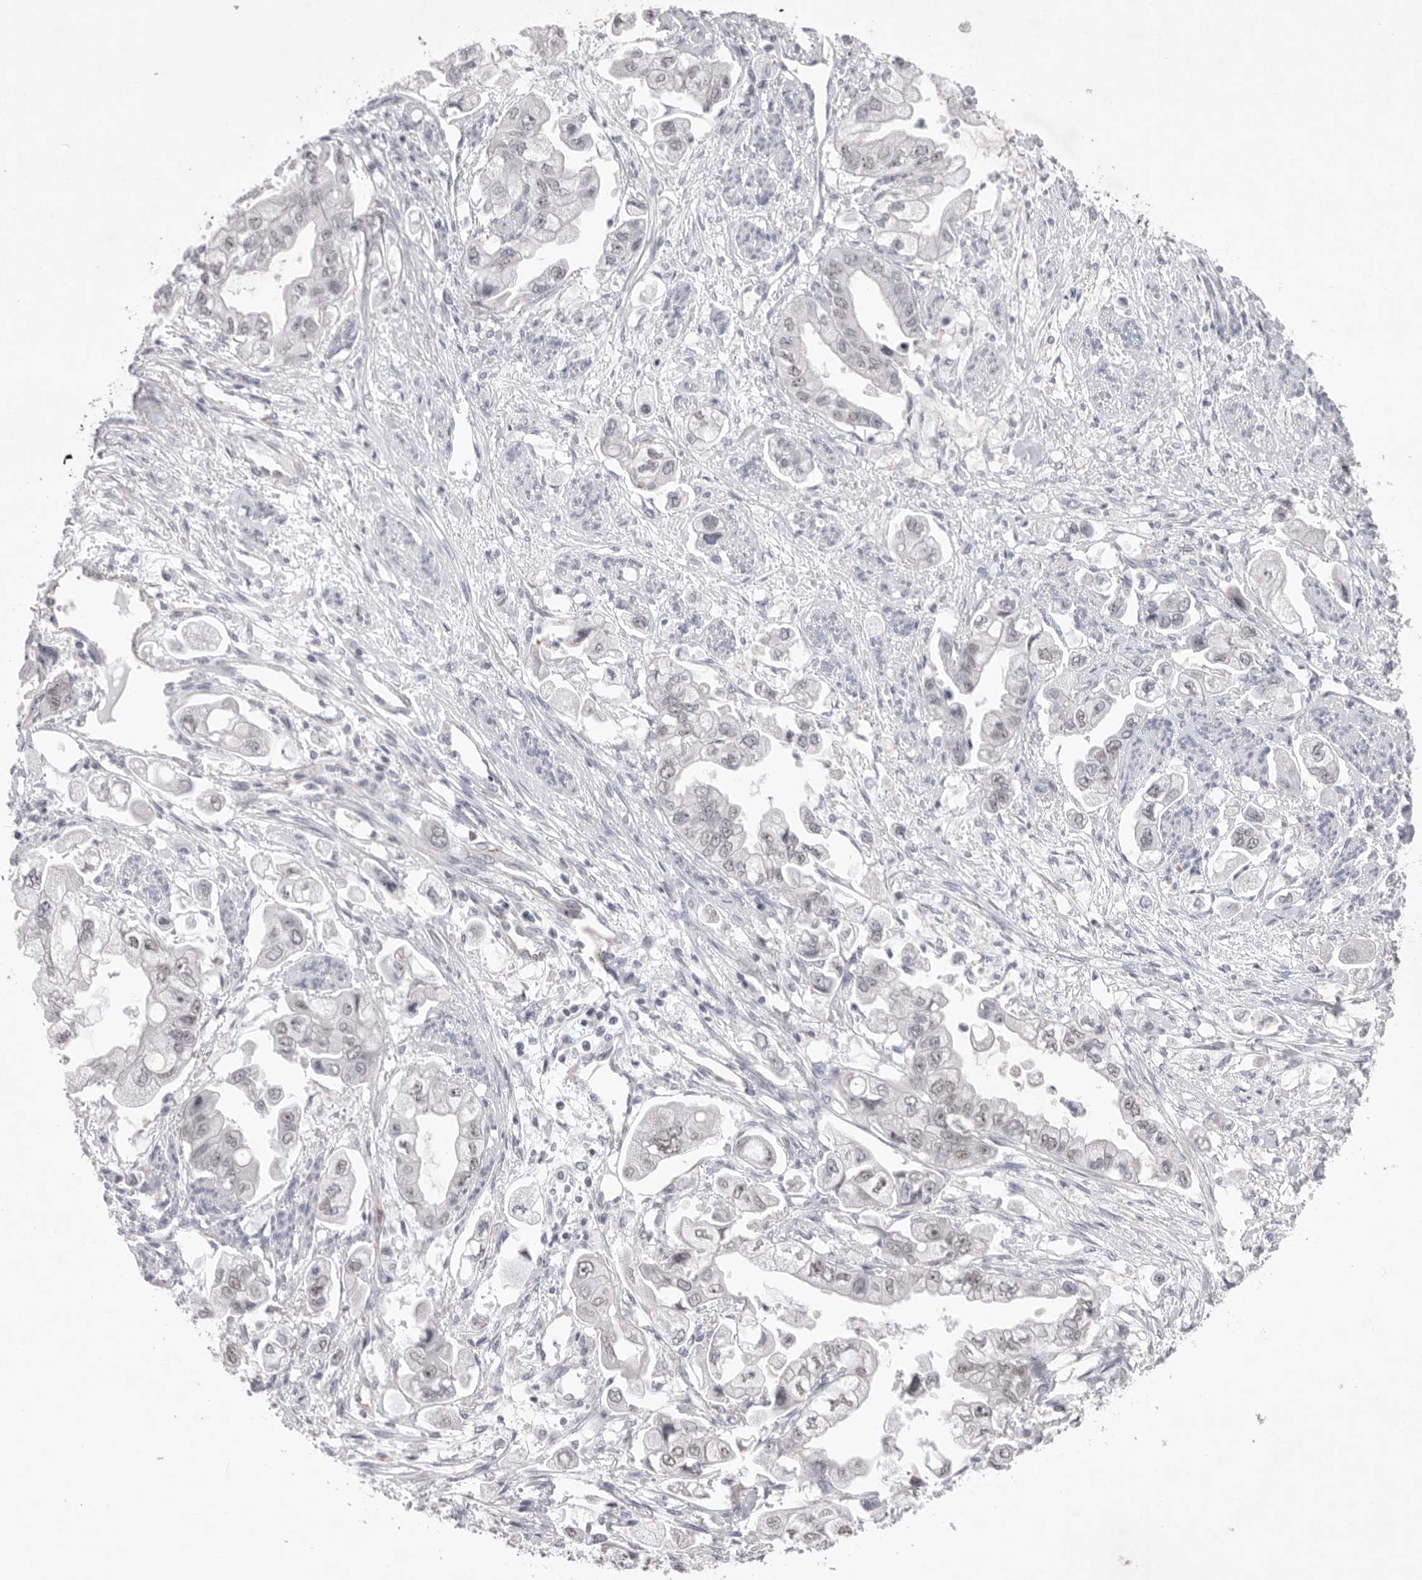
{"staining": {"intensity": "weak", "quantity": "<25%", "location": "nuclear"}, "tissue": "stomach cancer", "cell_type": "Tumor cells", "image_type": "cancer", "snomed": [{"axis": "morphology", "description": "Adenocarcinoma, NOS"}, {"axis": "topography", "description": "Stomach"}], "caption": "Immunohistochemistry micrograph of neoplastic tissue: human adenocarcinoma (stomach) stained with DAB (3,3'-diaminobenzidine) exhibits no significant protein staining in tumor cells. (IHC, brightfield microscopy, high magnification).", "gene": "ZBTB7B", "patient": {"sex": "male", "age": 62}}